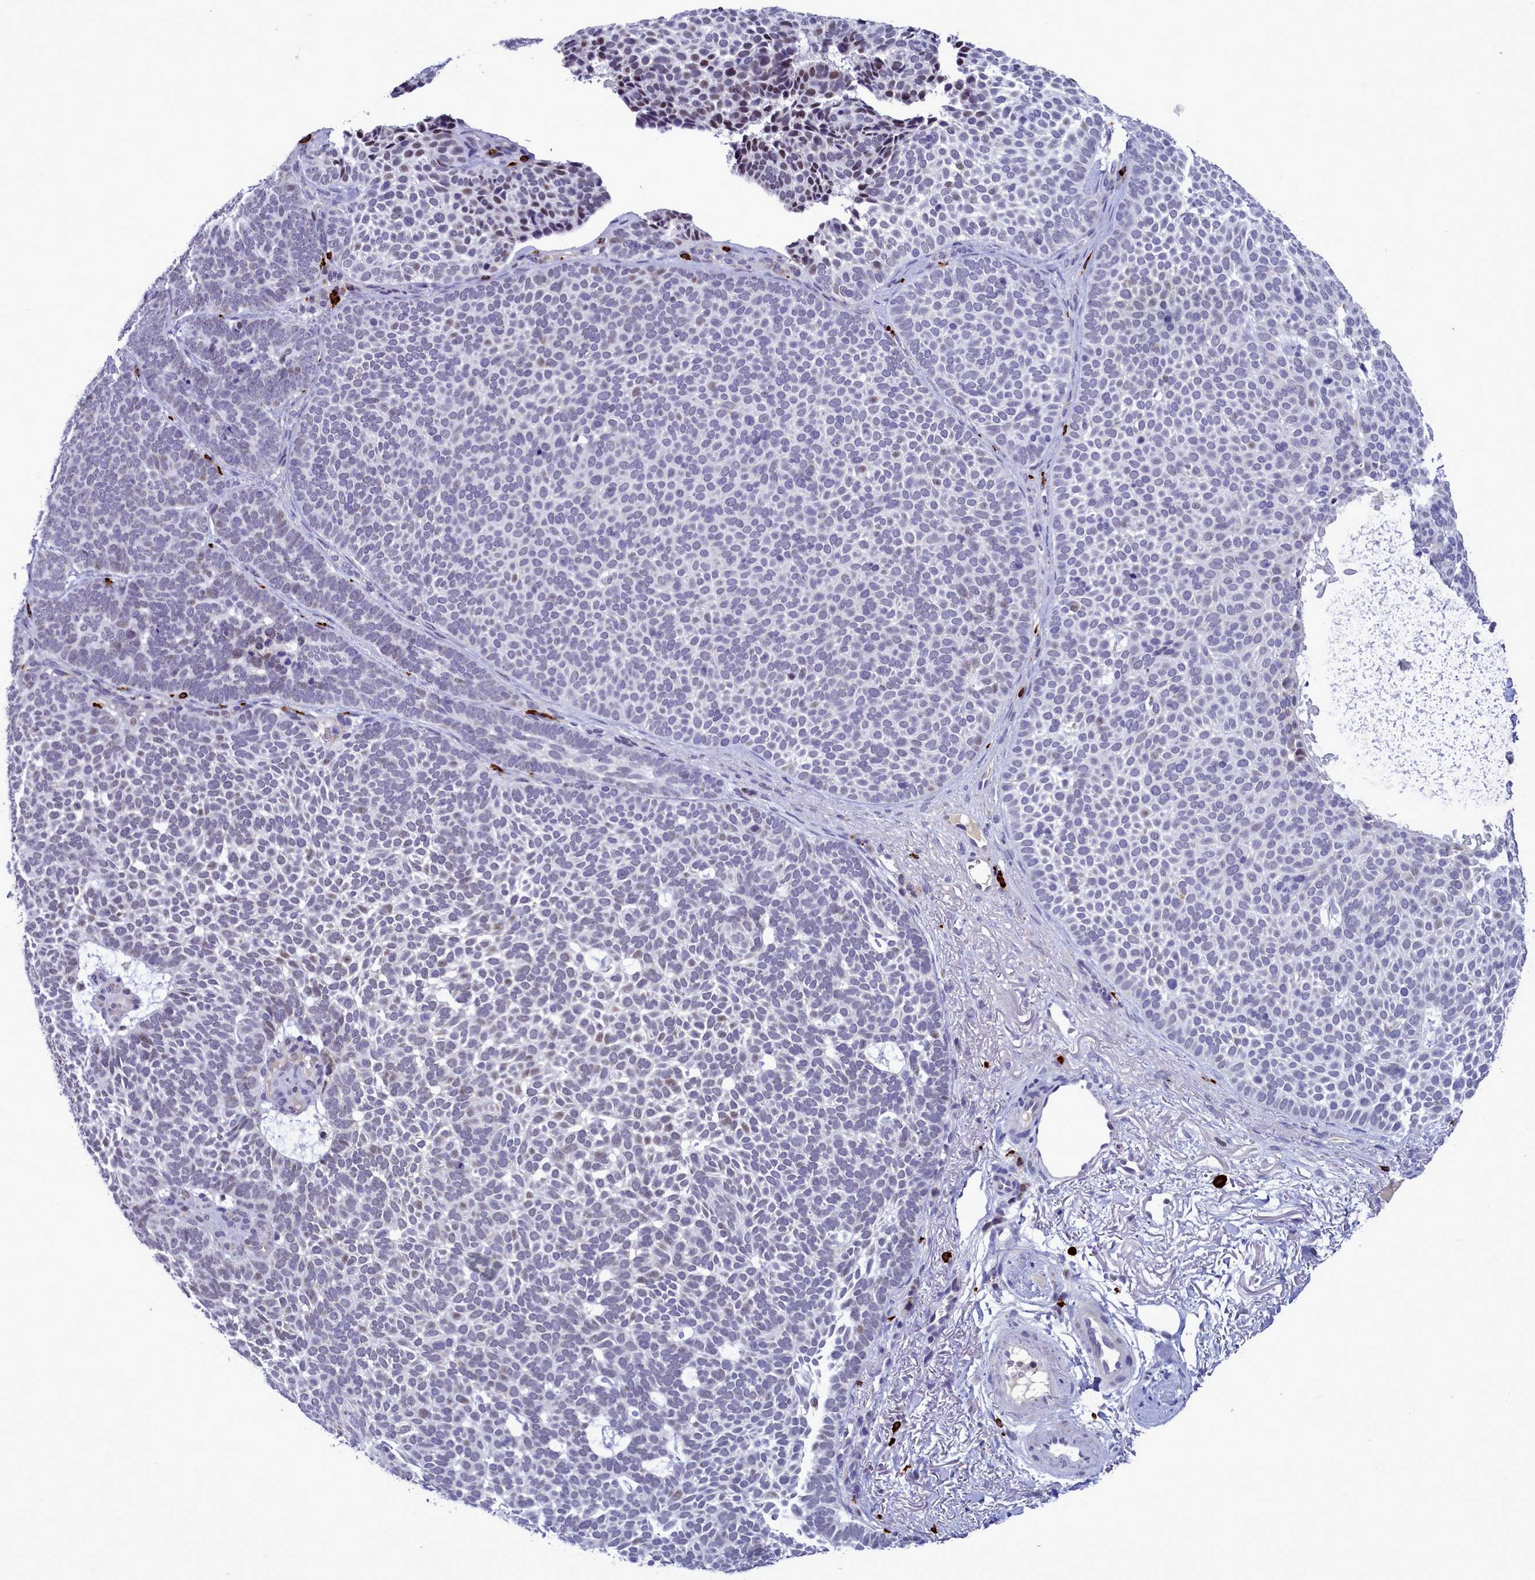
{"staining": {"intensity": "negative", "quantity": "none", "location": "none"}, "tissue": "skin cancer", "cell_type": "Tumor cells", "image_type": "cancer", "snomed": [{"axis": "morphology", "description": "Basal cell carcinoma"}, {"axis": "topography", "description": "Skin"}], "caption": "An immunohistochemistry image of skin cancer is shown. There is no staining in tumor cells of skin cancer. (Stains: DAB (3,3'-diaminobenzidine) immunohistochemistry (IHC) with hematoxylin counter stain, Microscopy: brightfield microscopy at high magnification).", "gene": "POM121L2", "patient": {"sex": "female", "age": 77}}